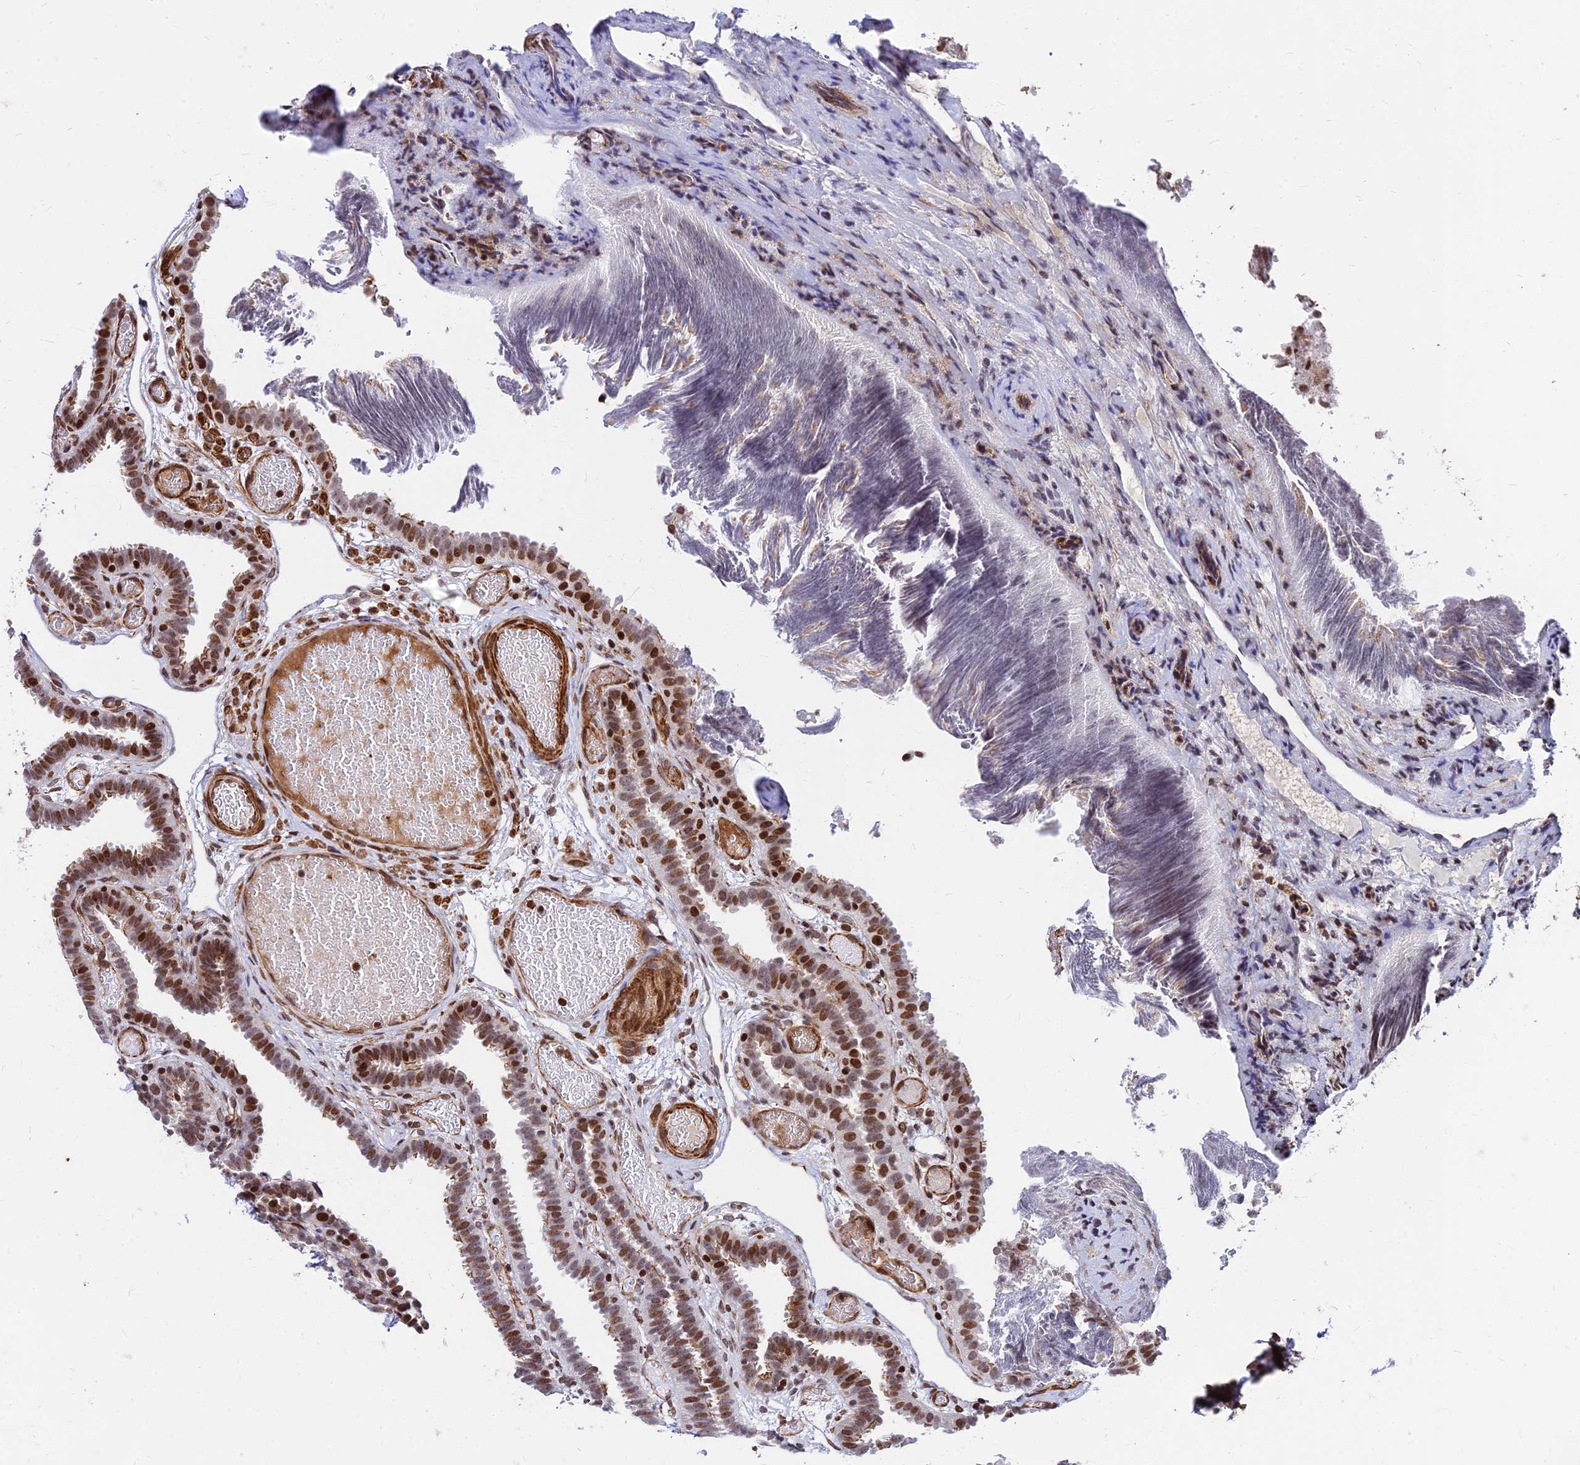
{"staining": {"intensity": "strong", "quantity": ">75%", "location": "cytoplasmic/membranous,nuclear"}, "tissue": "fallopian tube", "cell_type": "Glandular cells", "image_type": "normal", "snomed": [{"axis": "morphology", "description": "Normal tissue, NOS"}, {"axis": "topography", "description": "Fallopian tube"}], "caption": "This histopathology image demonstrates IHC staining of normal fallopian tube, with high strong cytoplasmic/membranous,nuclear expression in approximately >75% of glandular cells.", "gene": "NYAP2", "patient": {"sex": "female", "age": 37}}